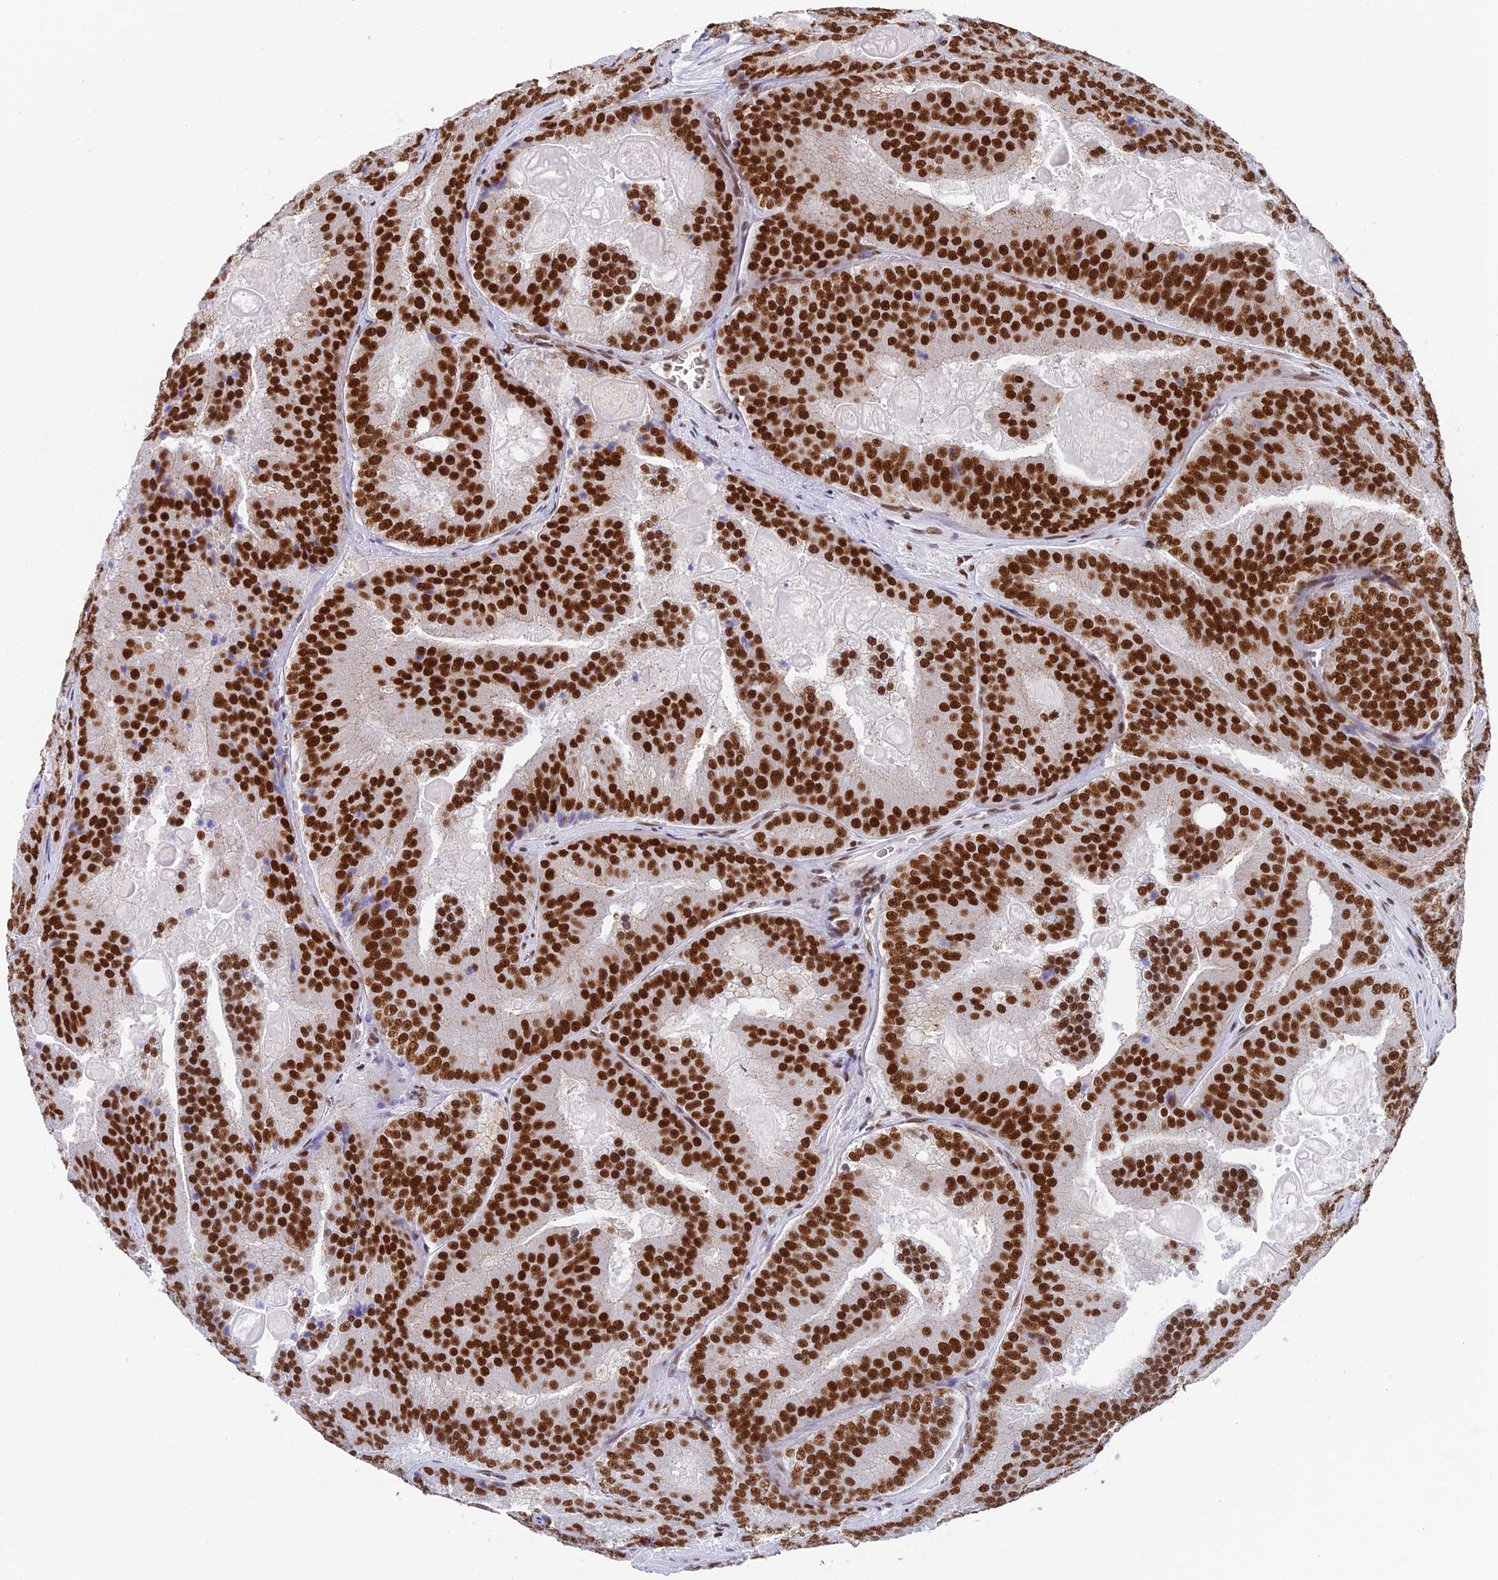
{"staining": {"intensity": "strong", "quantity": ">75%", "location": "nuclear"}, "tissue": "prostate cancer", "cell_type": "Tumor cells", "image_type": "cancer", "snomed": [{"axis": "morphology", "description": "Adenocarcinoma, High grade"}, {"axis": "topography", "description": "Prostate"}], "caption": "An immunohistochemistry (IHC) micrograph of tumor tissue is shown. Protein staining in brown labels strong nuclear positivity in prostate adenocarcinoma (high-grade) within tumor cells.", "gene": "EEF1AKMT3", "patient": {"sex": "male", "age": 61}}